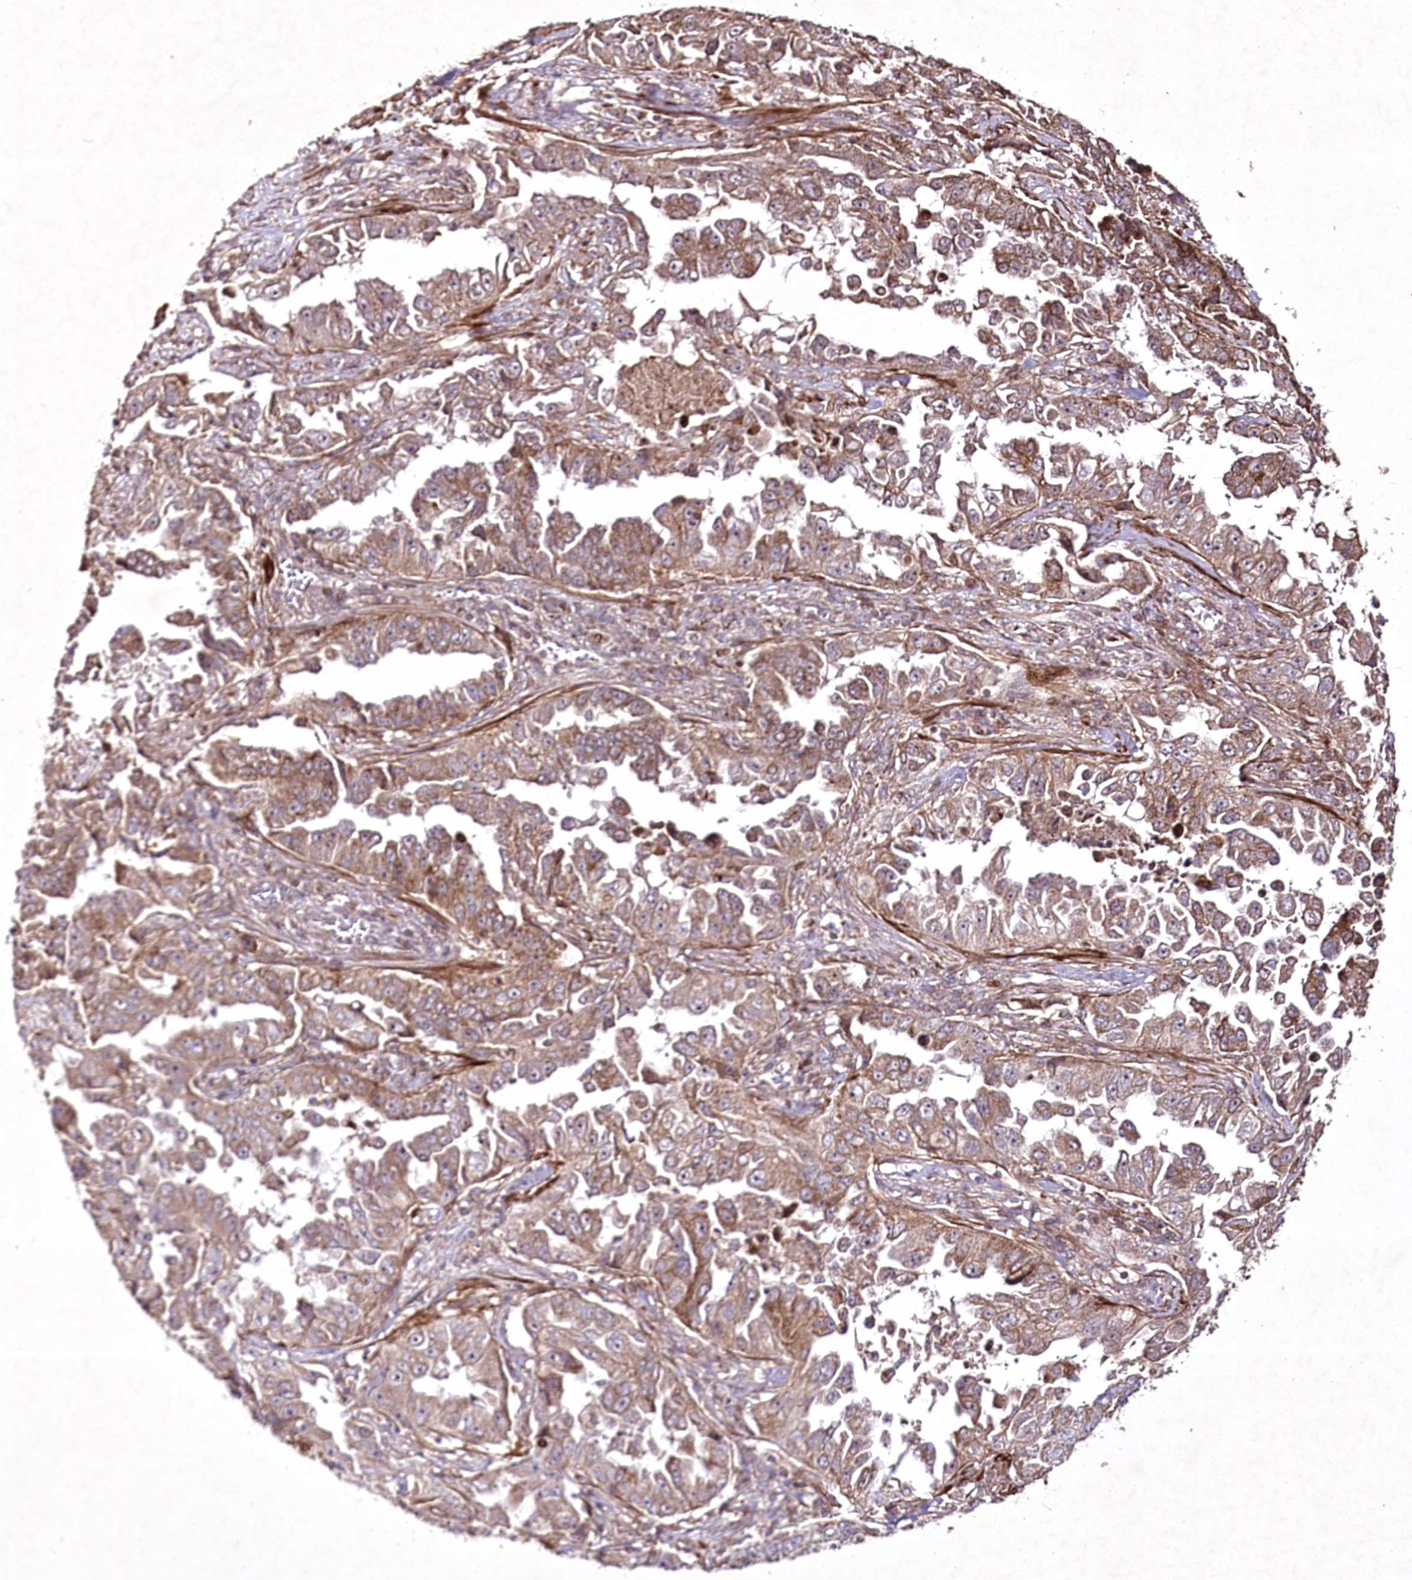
{"staining": {"intensity": "moderate", "quantity": ">75%", "location": "cytoplasmic/membranous"}, "tissue": "lung cancer", "cell_type": "Tumor cells", "image_type": "cancer", "snomed": [{"axis": "morphology", "description": "Adenocarcinoma, NOS"}, {"axis": "topography", "description": "Lung"}], "caption": "Immunohistochemical staining of human lung cancer exhibits moderate cytoplasmic/membranous protein positivity in approximately >75% of tumor cells. The staining was performed using DAB to visualize the protein expression in brown, while the nuclei were stained in blue with hematoxylin (Magnification: 20x).", "gene": "PSTK", "patient": {"sex": "female", "age": 51}}